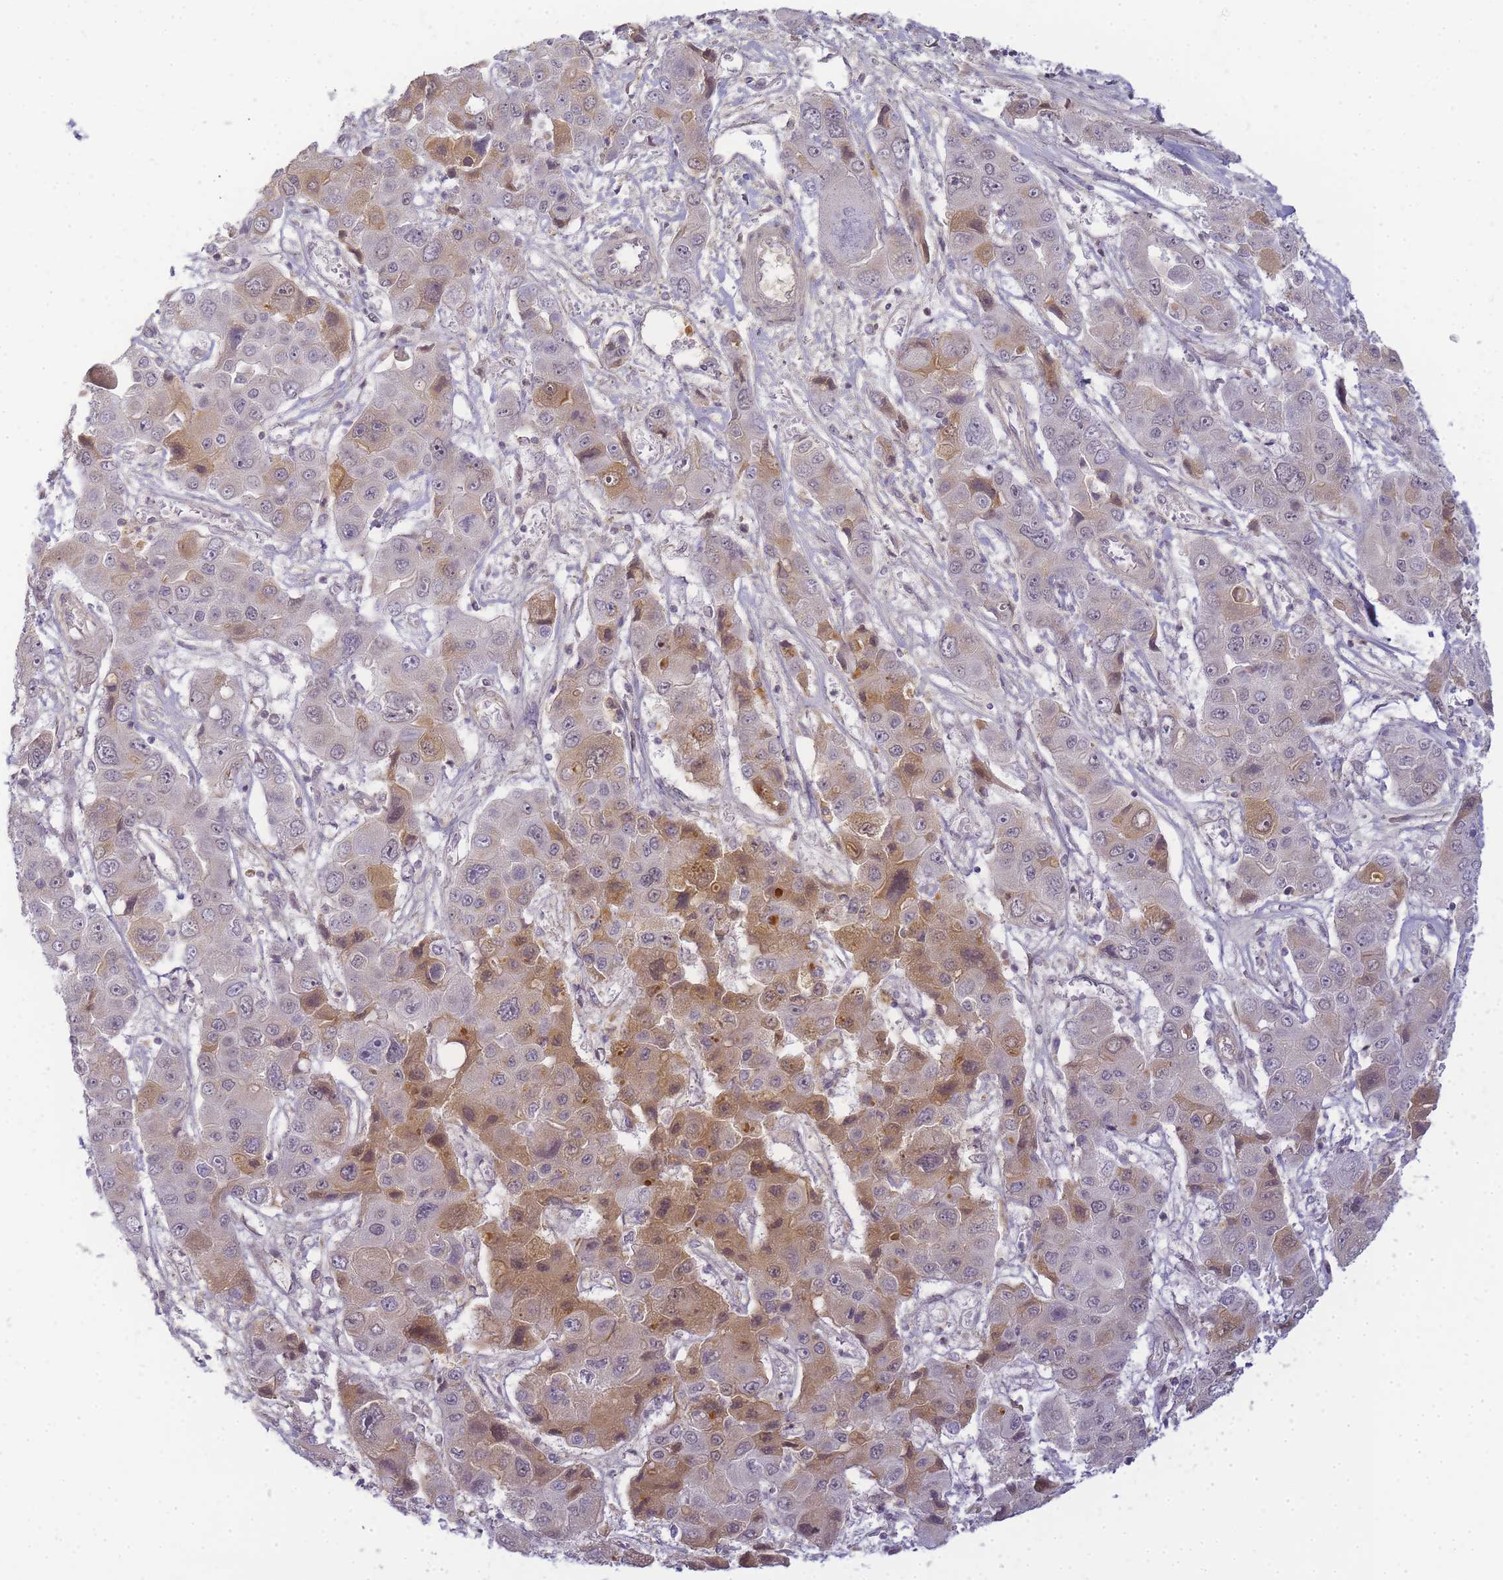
{"staining": {"intensity": "moderate", "quantity": "<25%", "location": "cytoplasmic/membranous"}, "tissue": "liver cancer", "cell_type": "Tumor cells", "image_type": "cancer", "snomed": [{"axis": "morphology", "description": "Cholangiocarcinoma"}, {"axis": "topography", "description": "Liver"}], "caption": "Immunohistochemistry micrograph of neoplastic tissue: cholangiocarcinoma (liver) stained using IHC displays low levels of moderate protein expression localized specifically in the cytoplasmic/membranous of tumor cells, appearing as a cytoplasmic/membranous brown color.", "gene": "RRAD", "patient": {"sex": "male", "age": 67}}